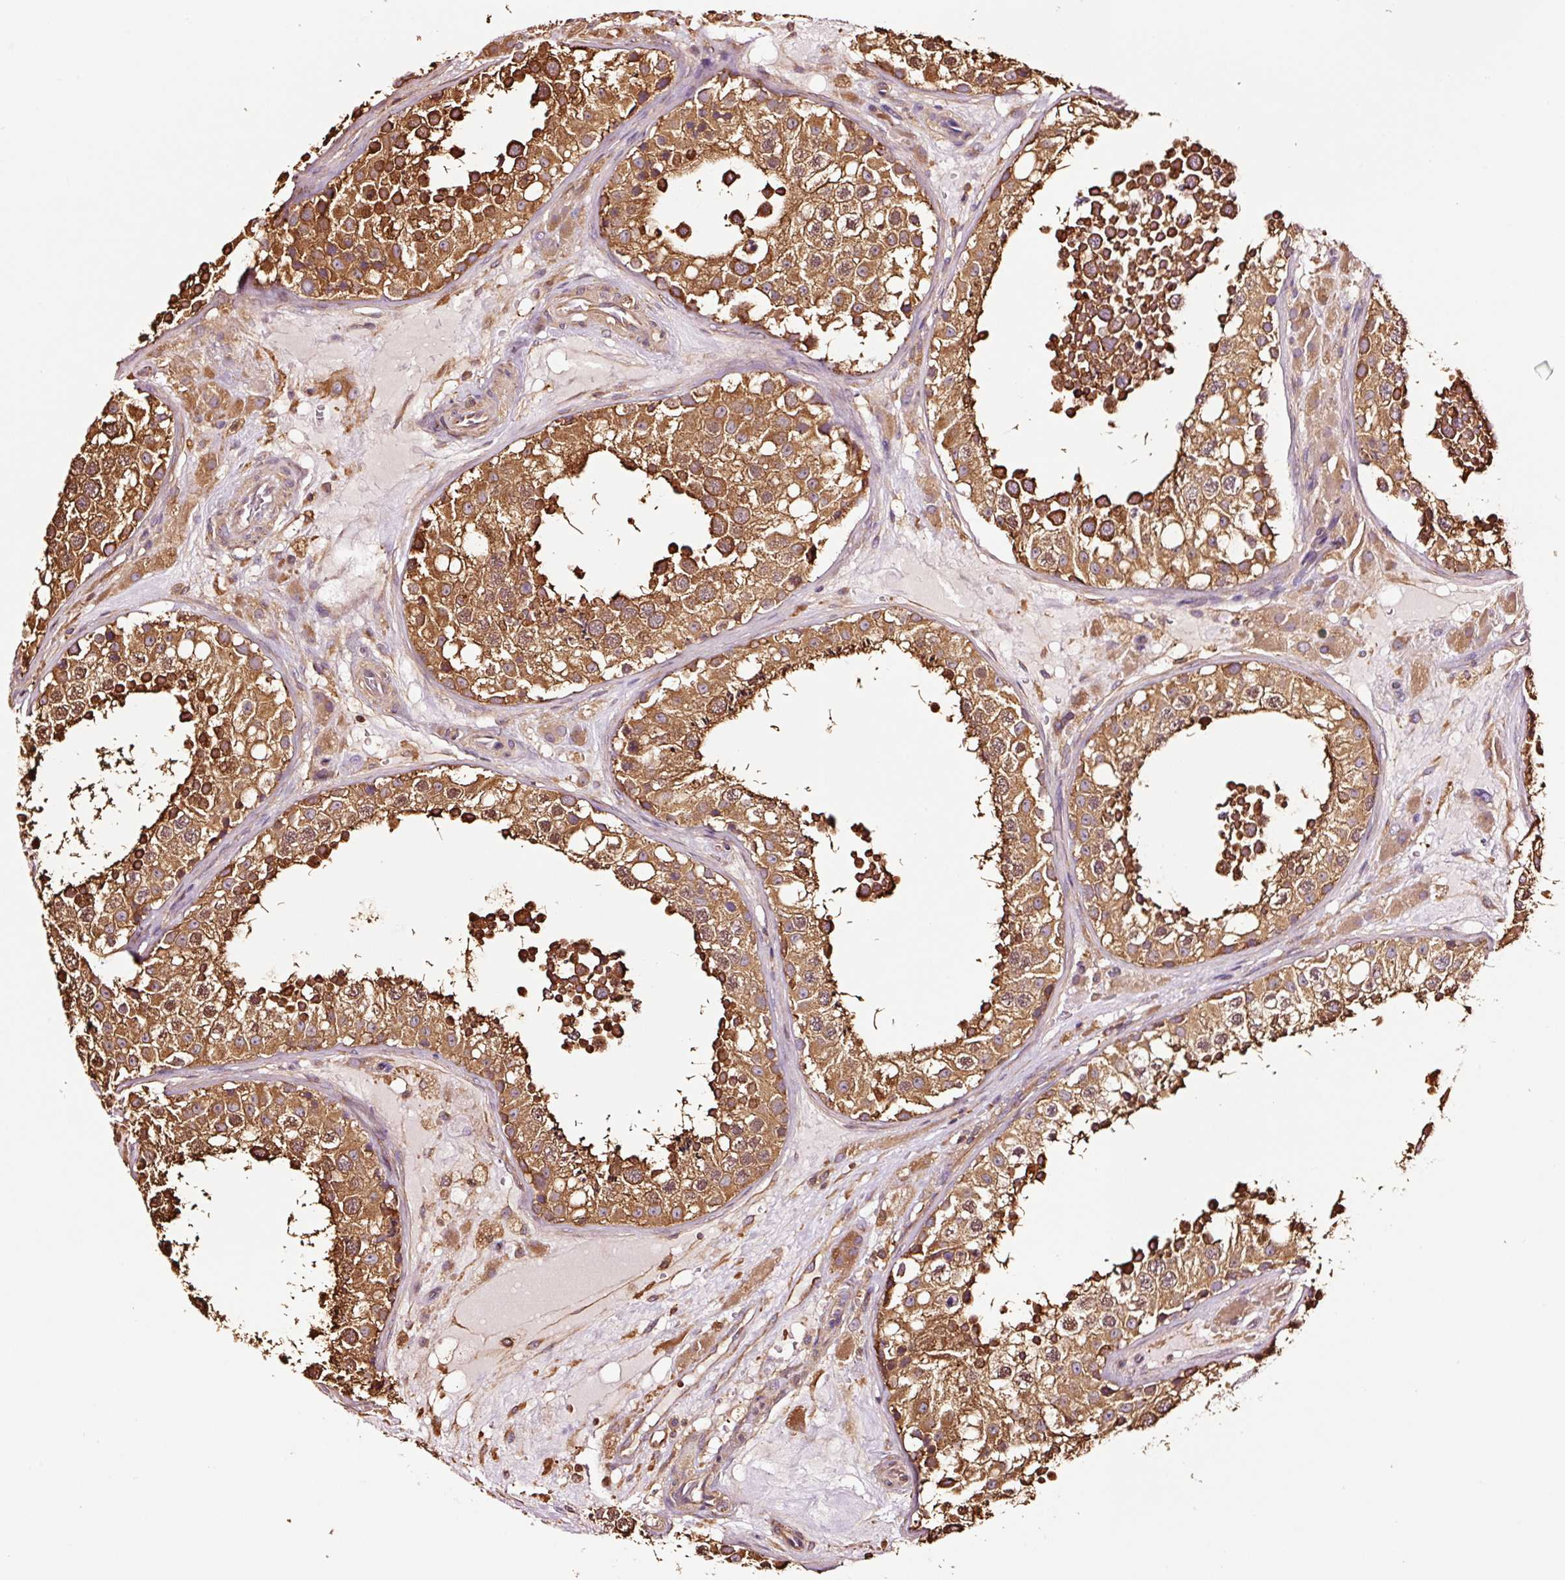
{"staining": {"intensity": "strong", "quantity": ">75%", "location": "cytoplasmic/membranous"}, "tissue": "testis", "cell_type": "Cells in seminiferous ducts", "image_type": "normal", "snomed": [{"axis": "morphology", "description": "Normal tissue, NOS"}, {"axis": "topography", "description": "Testis"}], "caption": "DAB (3,3'-diaminobenzidine) immunohistochemical staining of benign testis exhibits strong cytoplasmic/membranous protein expression in about >75% of cells in seminiferous ducts.", "gene": "METAP1", "patient": {"sex": "male", "age": 26}}